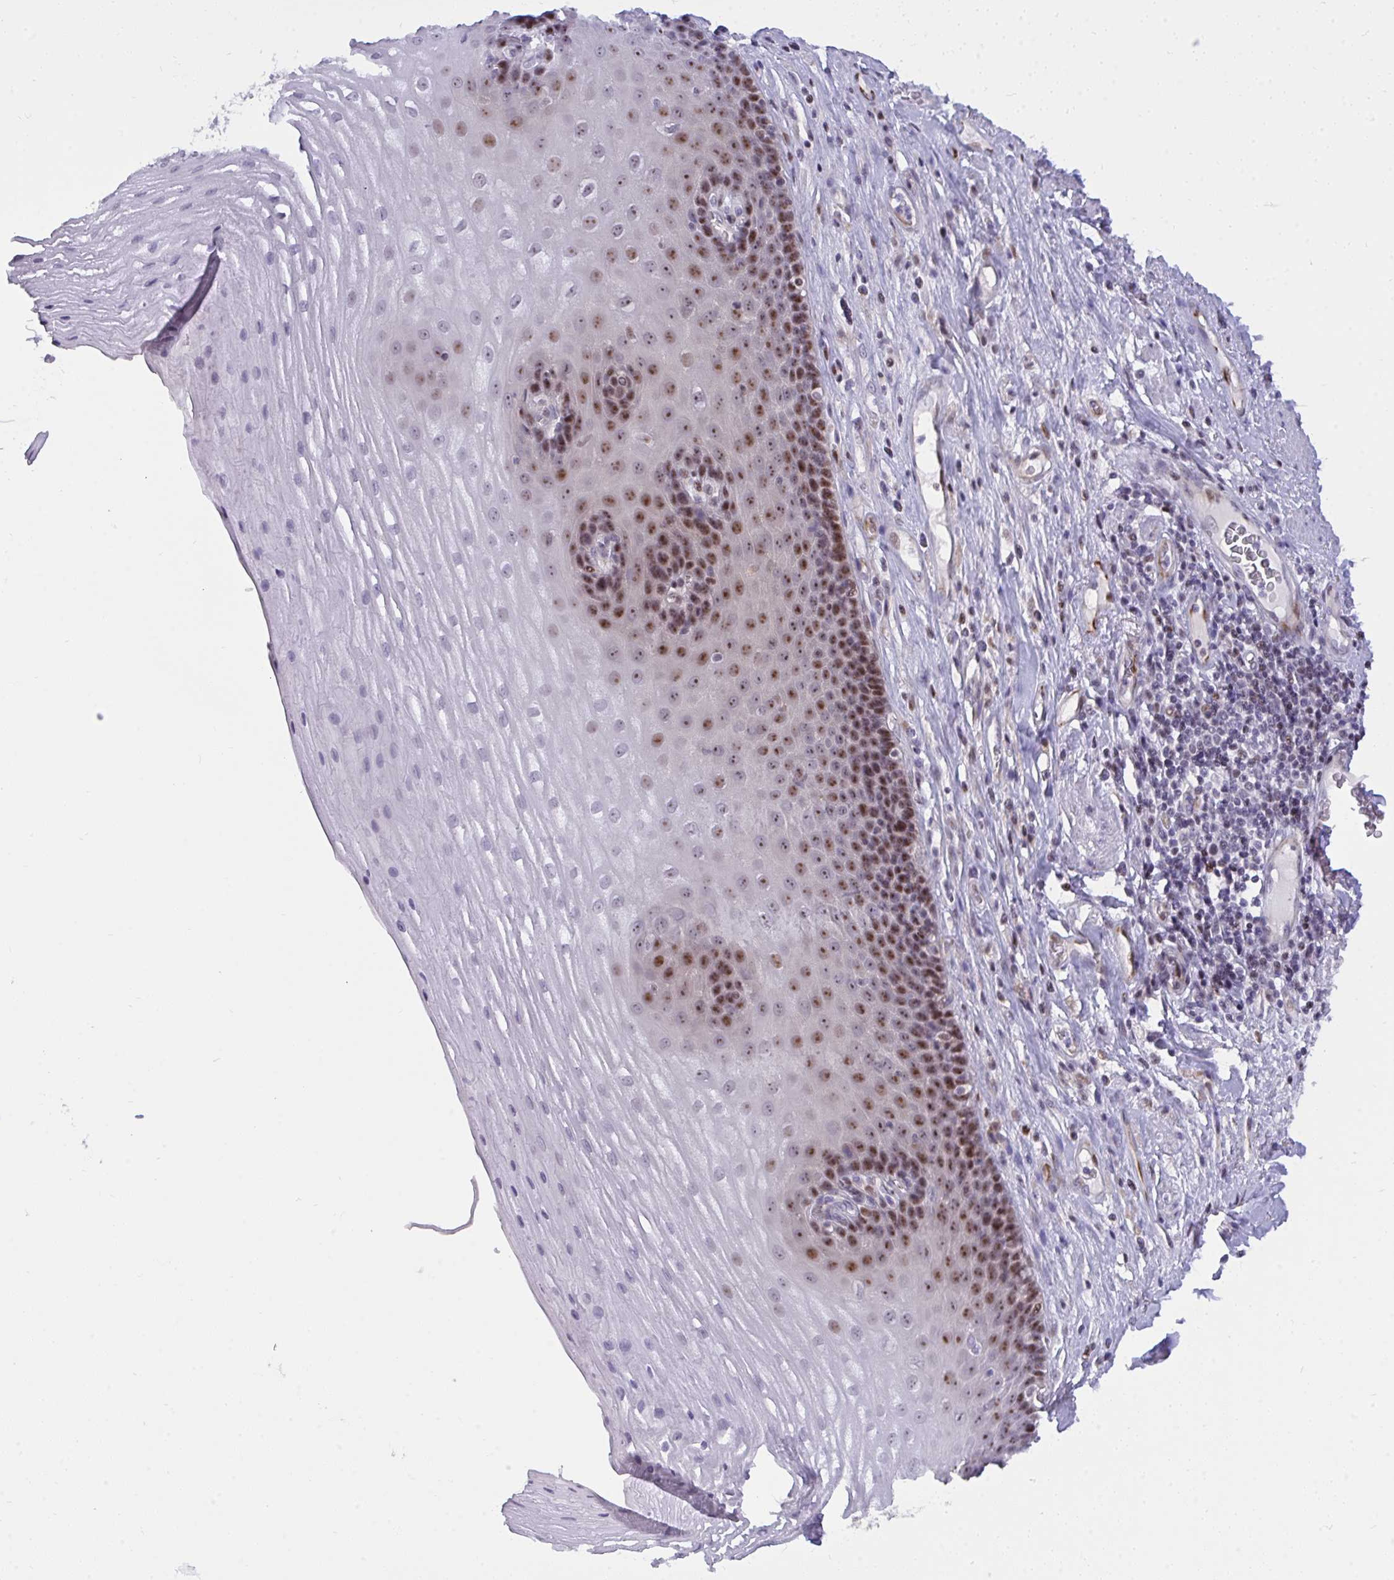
{"staining": {"intensity": "moderate", "quantity": "25%-75%", "location": "nuclear"}, "tissue": "esophagus", "cell_type": "Squamous epithelial cells", "image_type": "normal", "snomed": [{"axis": "morphology", "description": "Normal tissue, NOS"}, {"axis": "topography", "description": "Esophagus"}], "caption": "Immunohistochemistry micrograph of unremarkable esophagus stained for a protein (brown), which displays medium levels of moderate nuclear positivity in approximately 25%-75% of squamous epithelial cells.", "gene": "PLPPR3", "patient": {"sex": "male", "age": 62}}